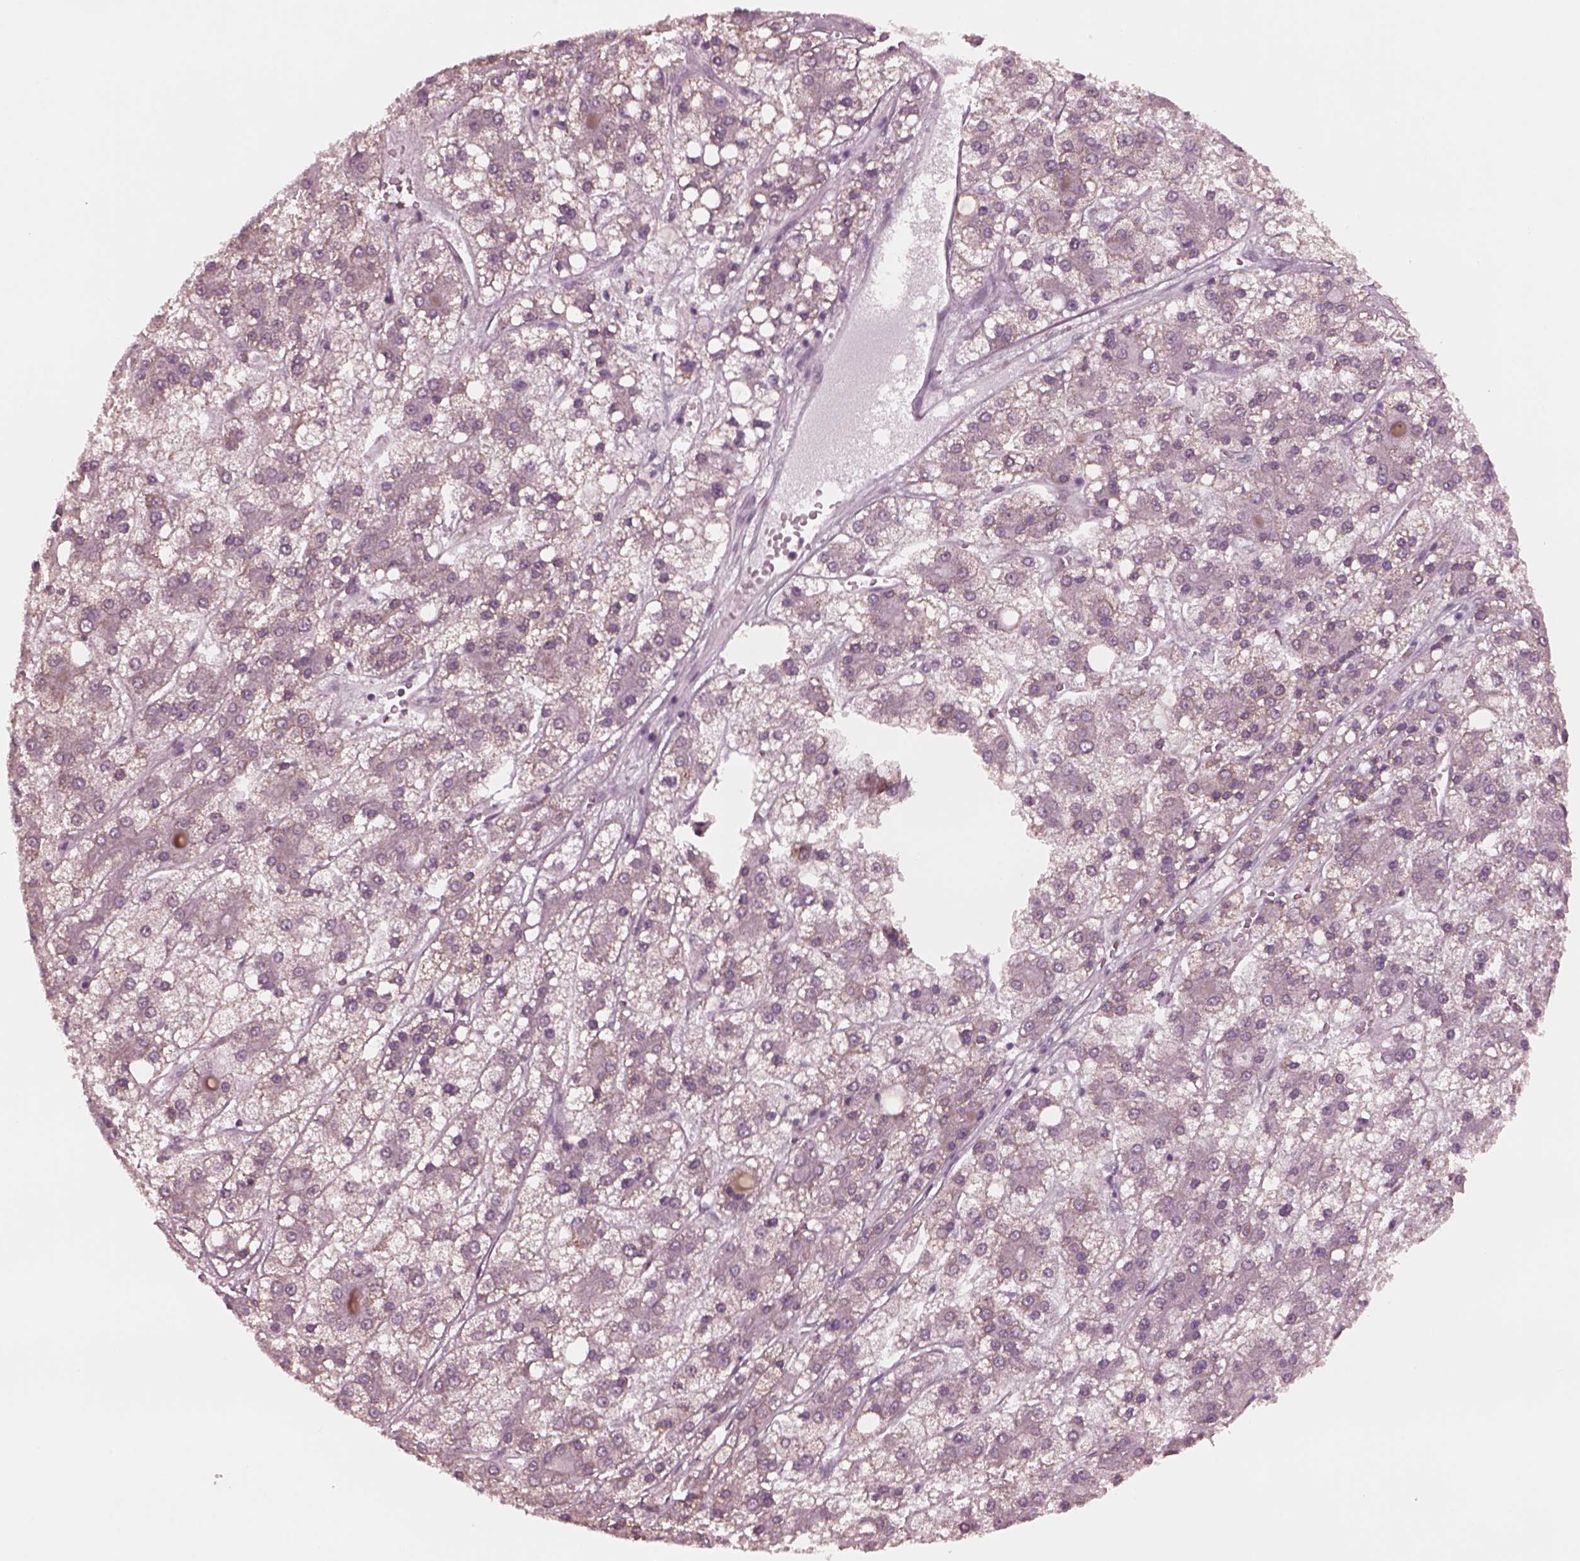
{"staining": {"intensity": "weak", "quantity": "<25%", "location": "cytoplasmic/membranous"}, "tissue": "liver cancer", "cell_type": "Tumor cells", "image_type": "cancer", "snomed": [{"axis": "morphology", "description": "Carcinoma, Hepatocellular, NOS"}, {"axis": "topography", "description": "Liver"}], "caption": "Immunohistochemistry (IHC) image of neoplastic tissue: liver cancer stained with DAB reveals no significant protein staining in tumor cells. The staining was performed using DAB (3,3'-diaminobenzidine) to visualize the protein expression in brown, while the nuclei were stained in blue with hematoxylin (Magnification: 20x).", "gene": "CELSR3", "patient": {"sex": "male", "age": 73}}